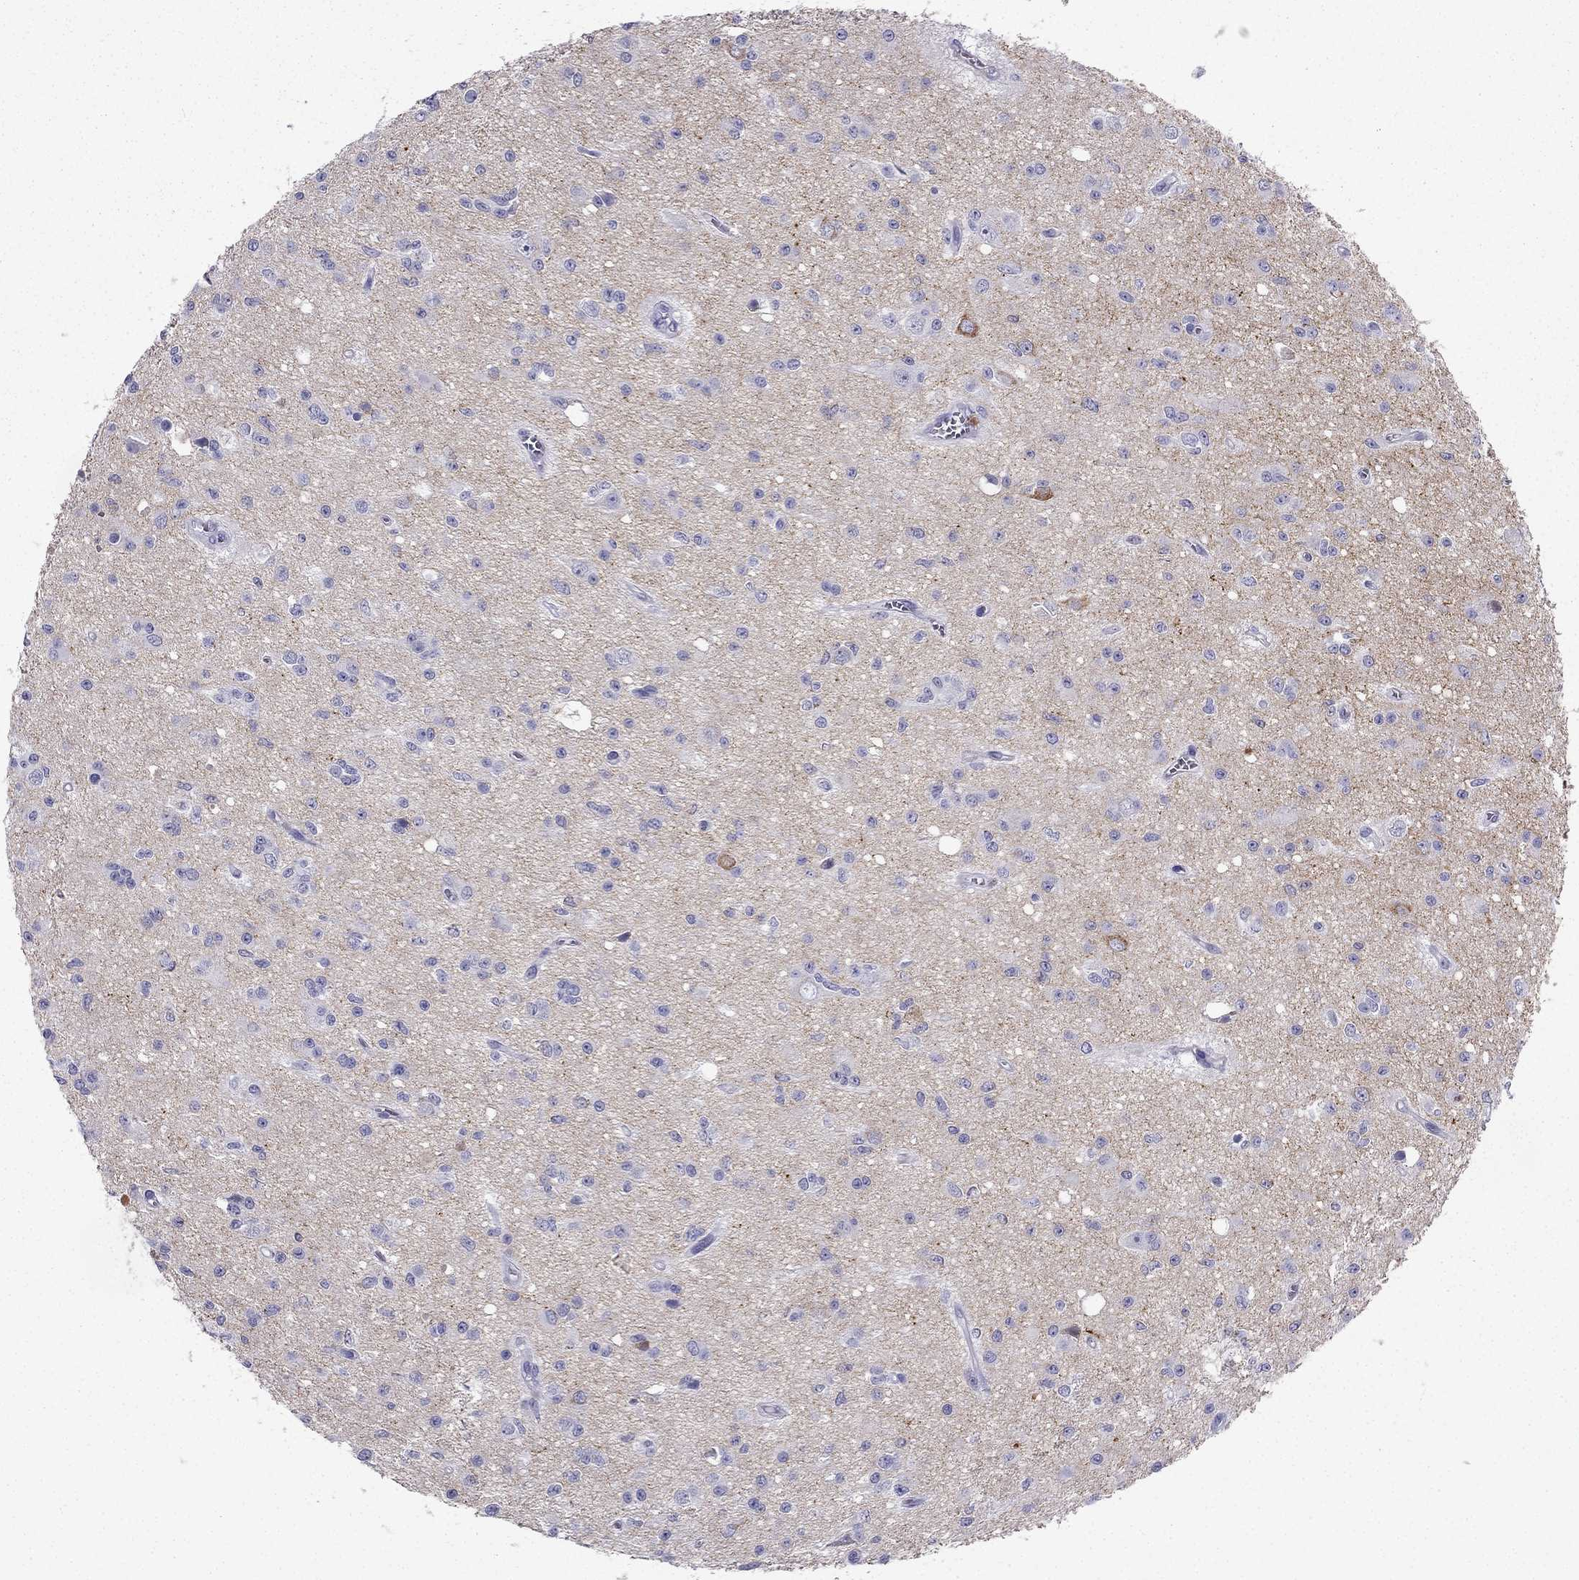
{"staining": {"intensity": "negative", "quantity": "none", "location": "none"}, "tissue": "glioma", "cell_type": "Tumor cells", "image_type": "cancer", "snomed": [{"axis": "morphology", "description": "Glioma, malignant, Low grade"}, {"axis": "topography", "description": "Brain"}], "caption": "A micrograph of malignant low-grade glioma stained for a protein reveals no brown staining in tumor cells.", "gene": "NPTX1", "patient": {"sex": "female", "age": 45}}